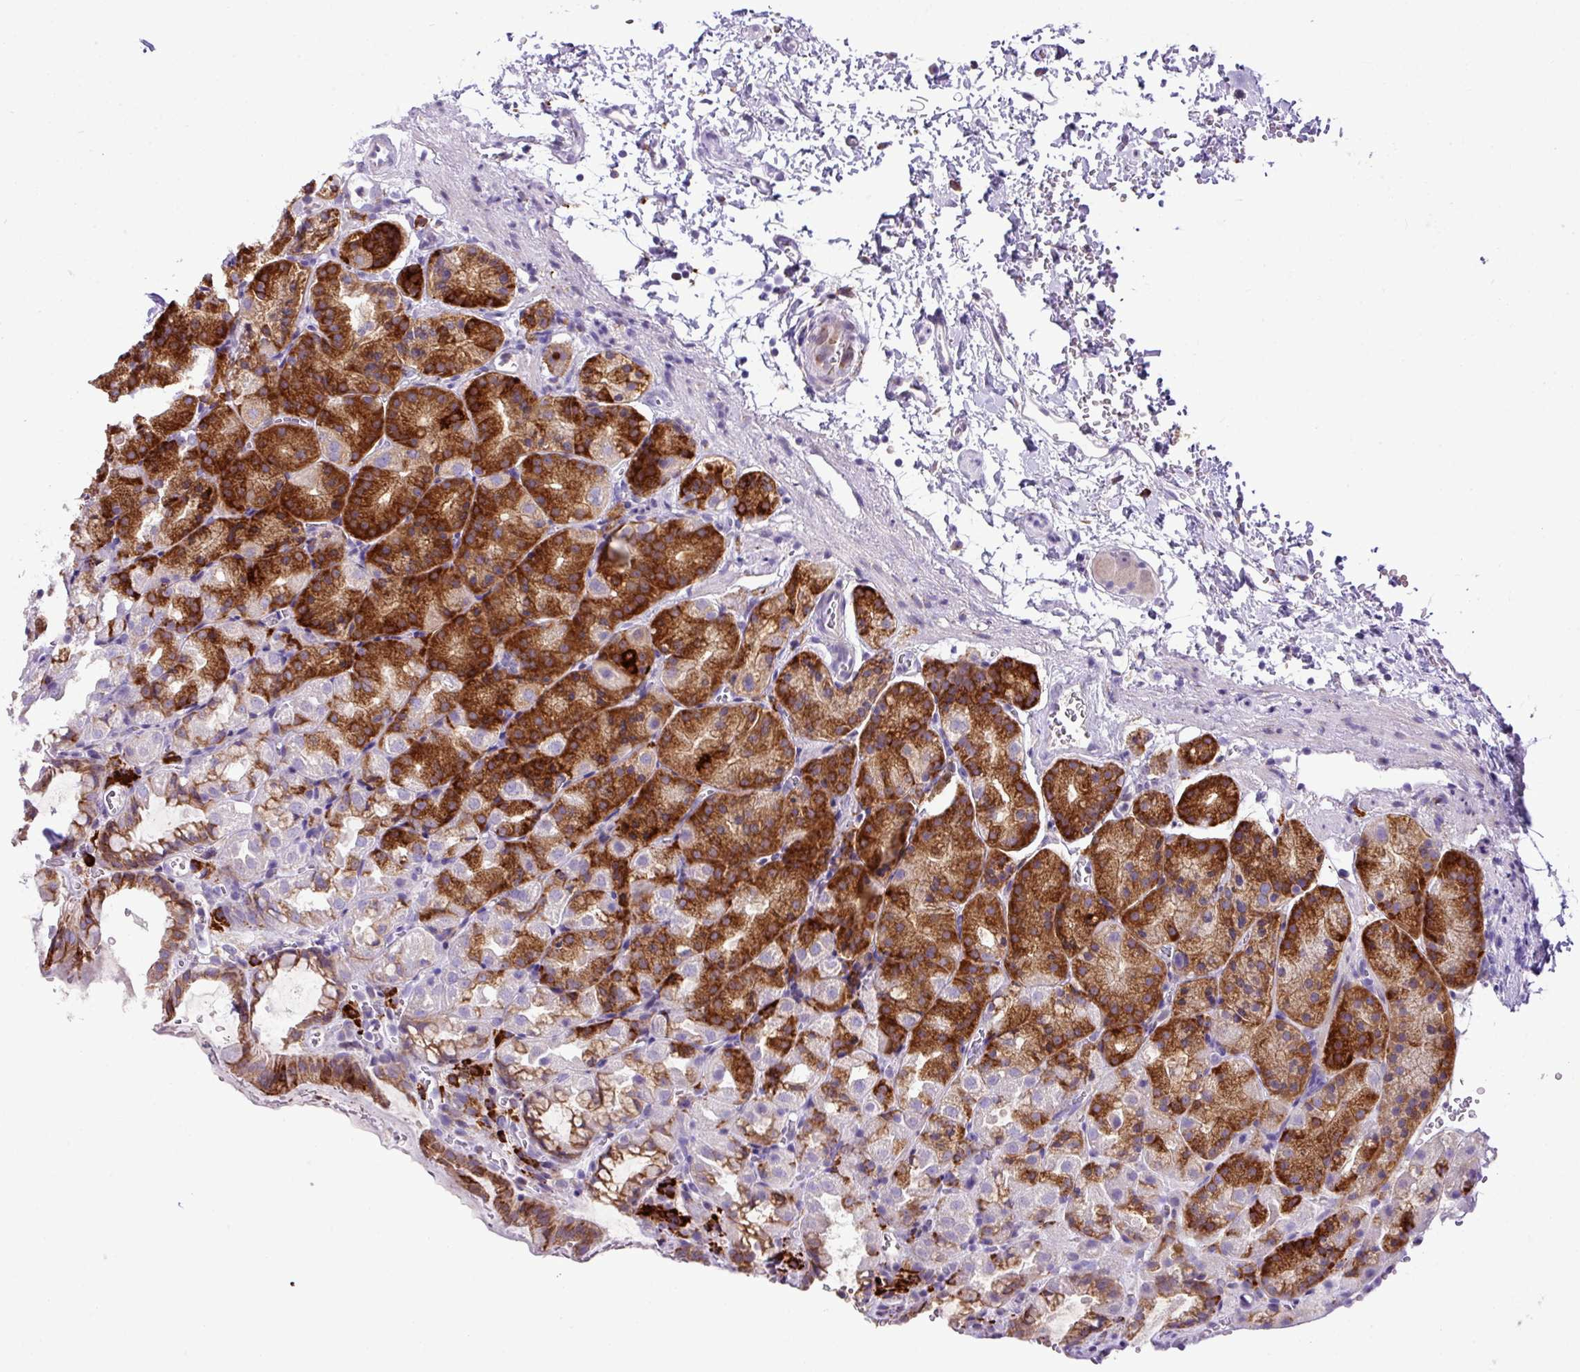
{"staining": {"intensity": "strong", "quantity": "25%-75%", "location": "cytoplasmic/membranous"}, "tissue": "stomach", "cell_type": "Glandular cells", "image_type": "normal", "snomed": [{"axis": "morphology", "description": "Normal tissue, NOS"}, {"axis": "topography", "description": "Stomach, upper"}], "caption": "An image showing strong cytoplasmic/membranous expression in about 25%-75% of glandular cells in unremarkable stomach, as visualized by brown immunohistochemical staining.", "gene": "RGS21", "patient": {"sex": "female", "age": 81}}